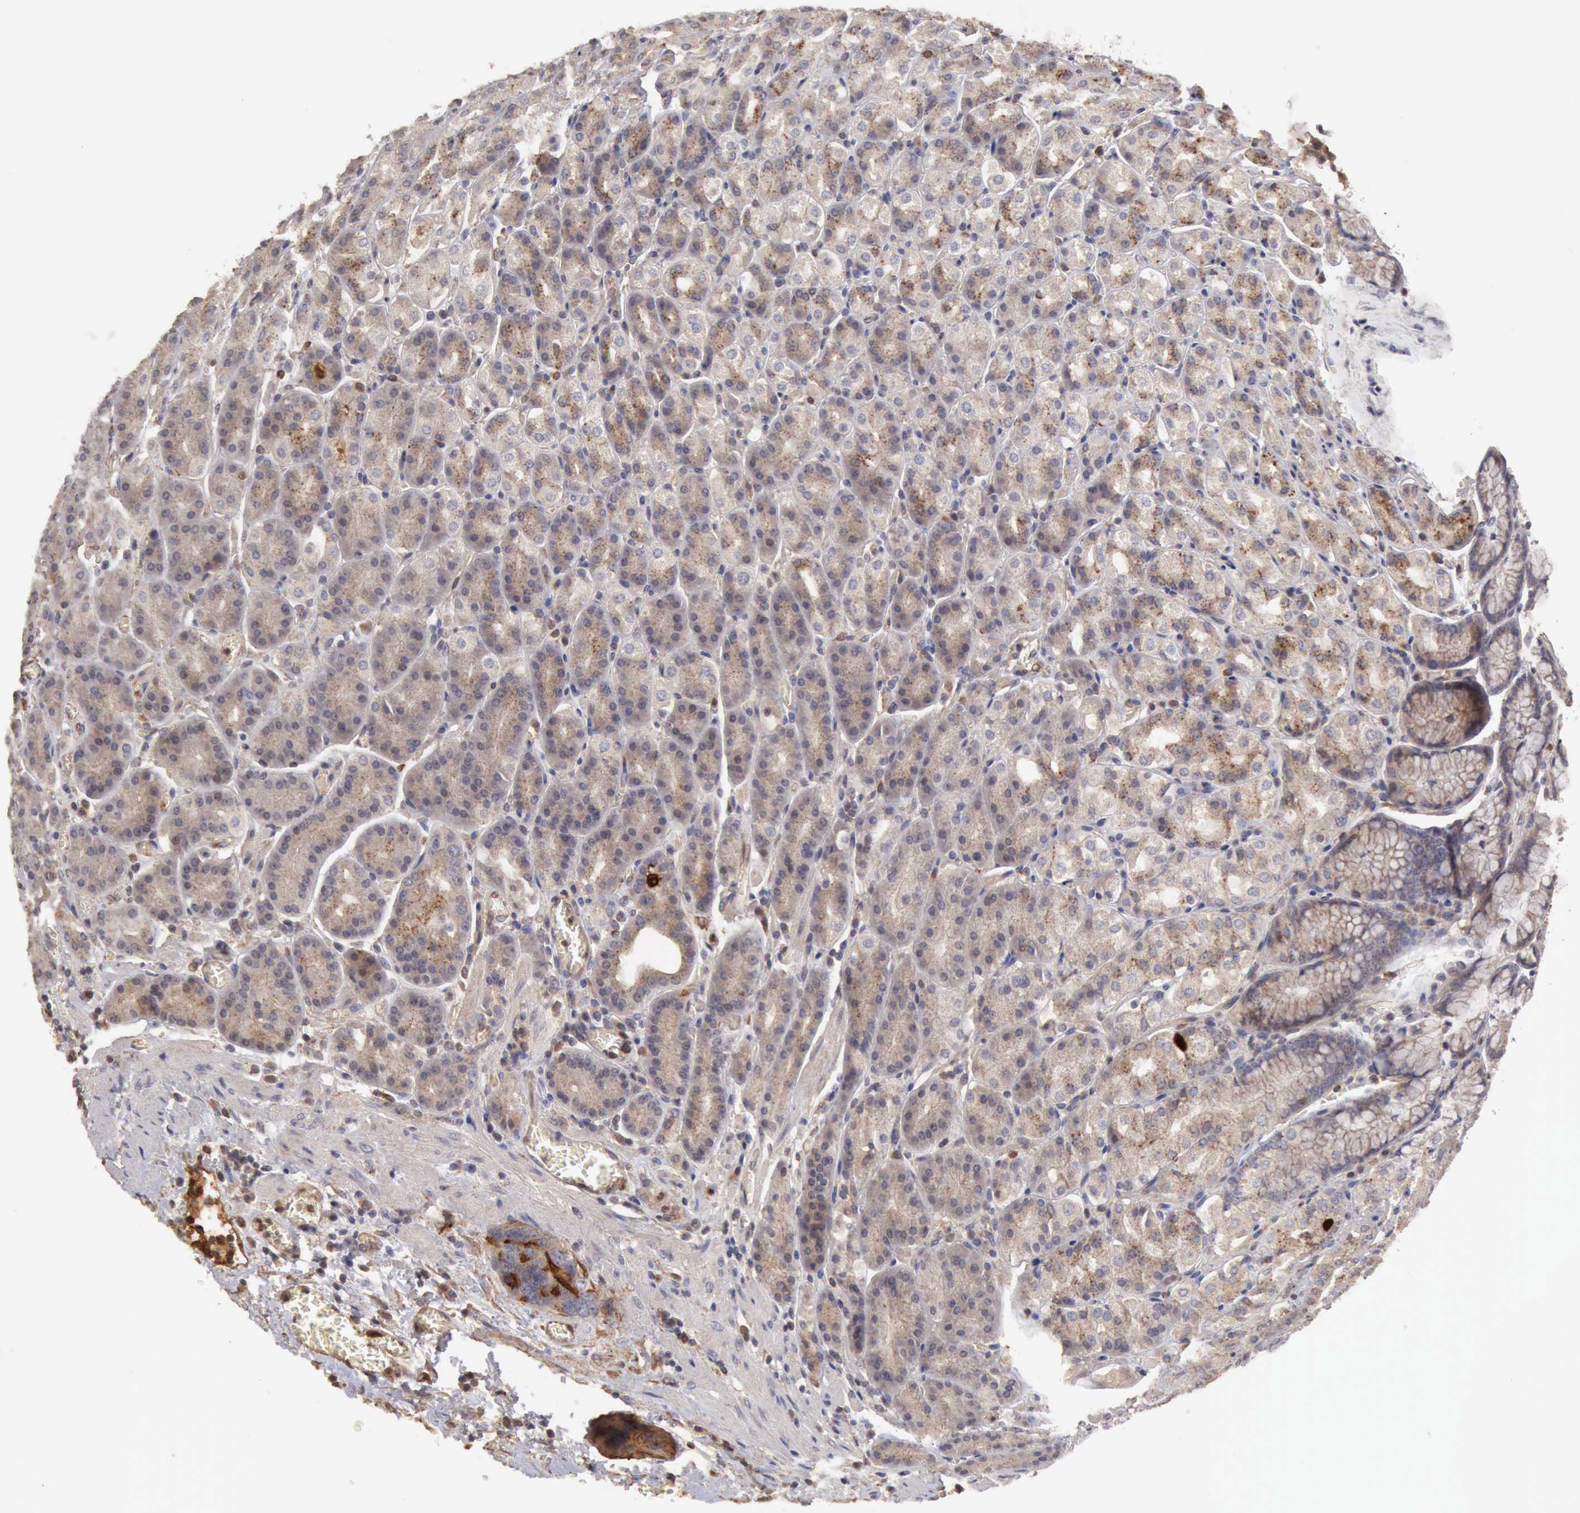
{"staining": {"intensity": "negative", "quantity": "none", "location": "none"}, "tissue": "stomach", "cell_type": "Glandular cells", "image_type": "normal", "snomed": [{"axis": "morphology", "description": "Normal tissue, NOS"}, {"axis": "topography", "description": "Stomach, upper"}], "caption": "Immunohistochemical staining of normal stomach exhibits no significant staining in glandular cells. (DAB immunohistochemistry (IHC) with hematoxylin counter stain).", "gene": "BMX", "patient": {"sex": "female", "age": 81}}